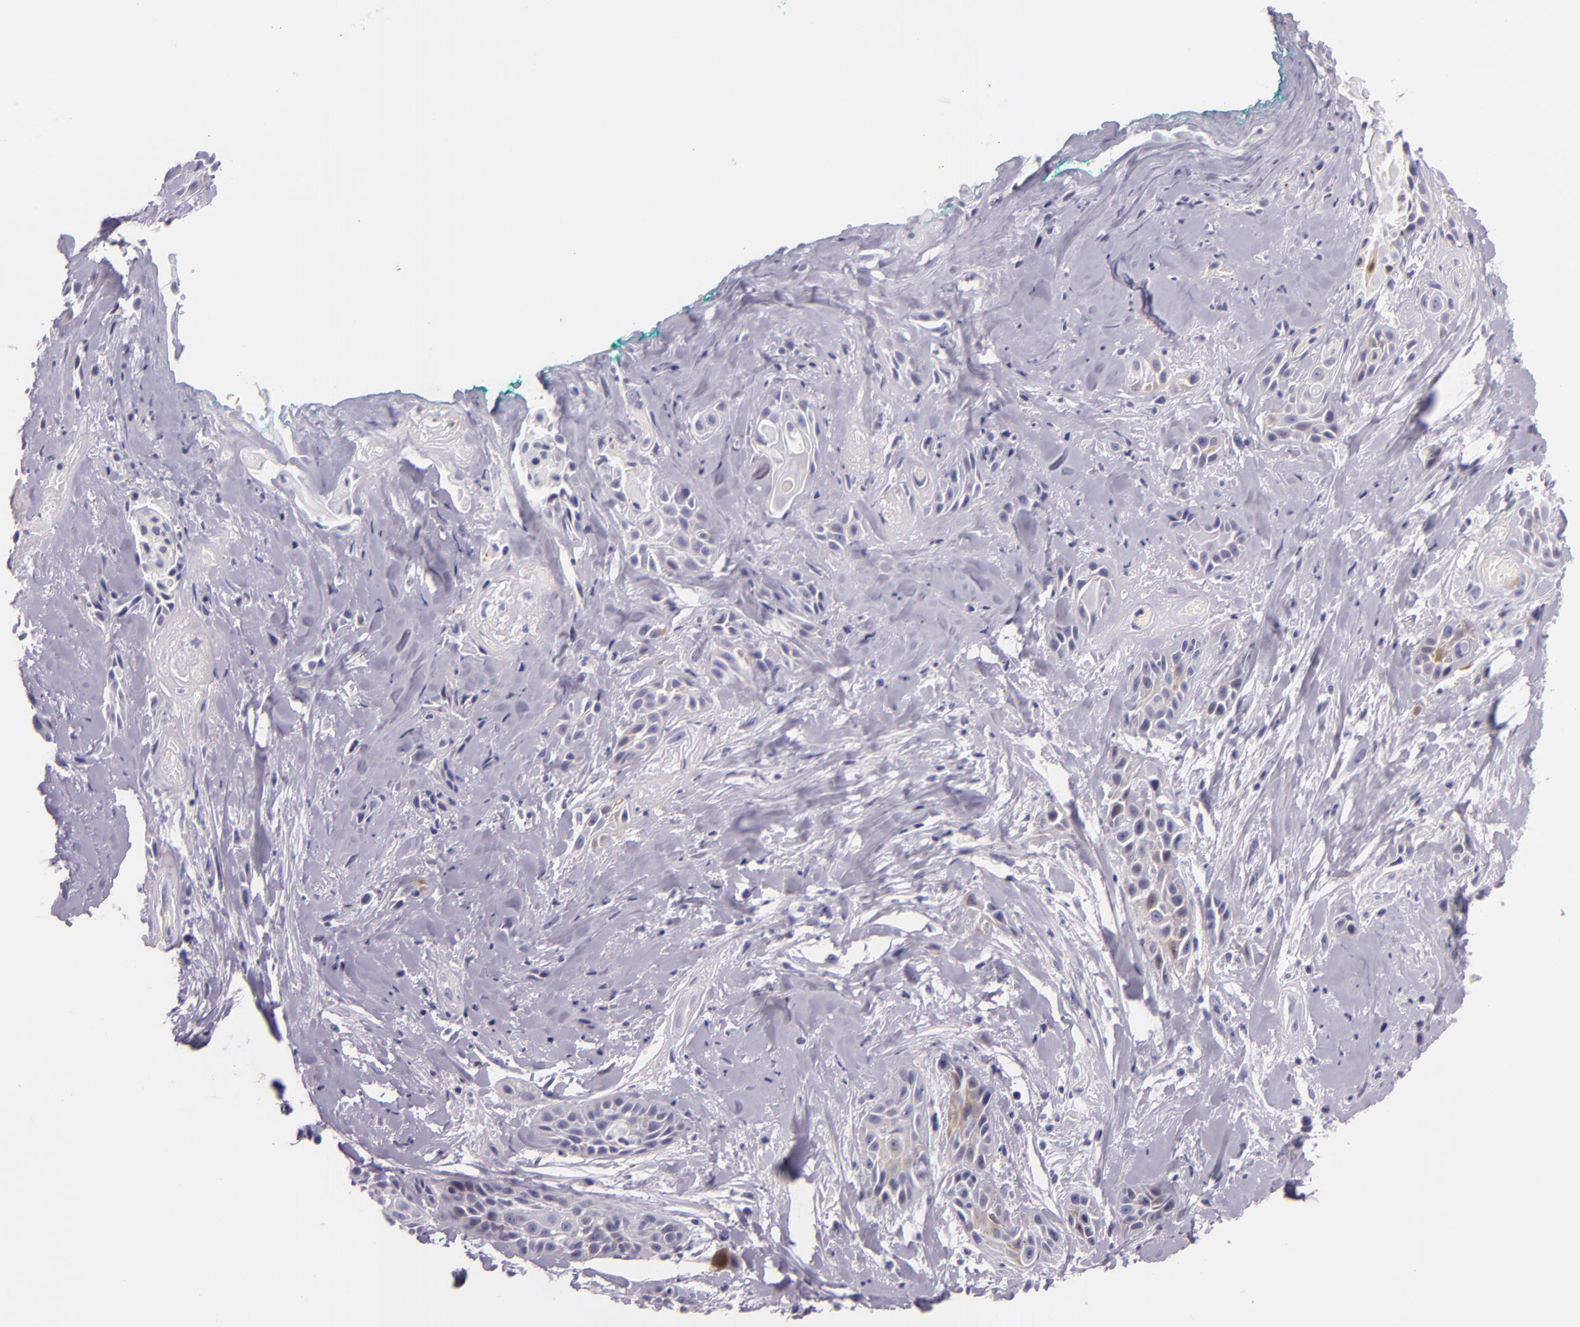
{"staining": {"intensity": "weak", "quantity": "<25%", "location": "cytoplasmic/membranous"}, "tissue": "skin cancer", "cell_type": "Tumor cells", "image_type": "cancer", "snomed": [{"axis": "morphology", "description": "Squamous cell carcinoma, NOS"}, {"axis": "topography", "description": "Skin"}, {"axis": "topography", "description": "Anal"}], "caption": "The image exhibits no staining of tumor cells in skin cancer (squamous cell carcinoma).", "gene": "HSP90AA1", "patient": {"sex": "male", "age": 64}}